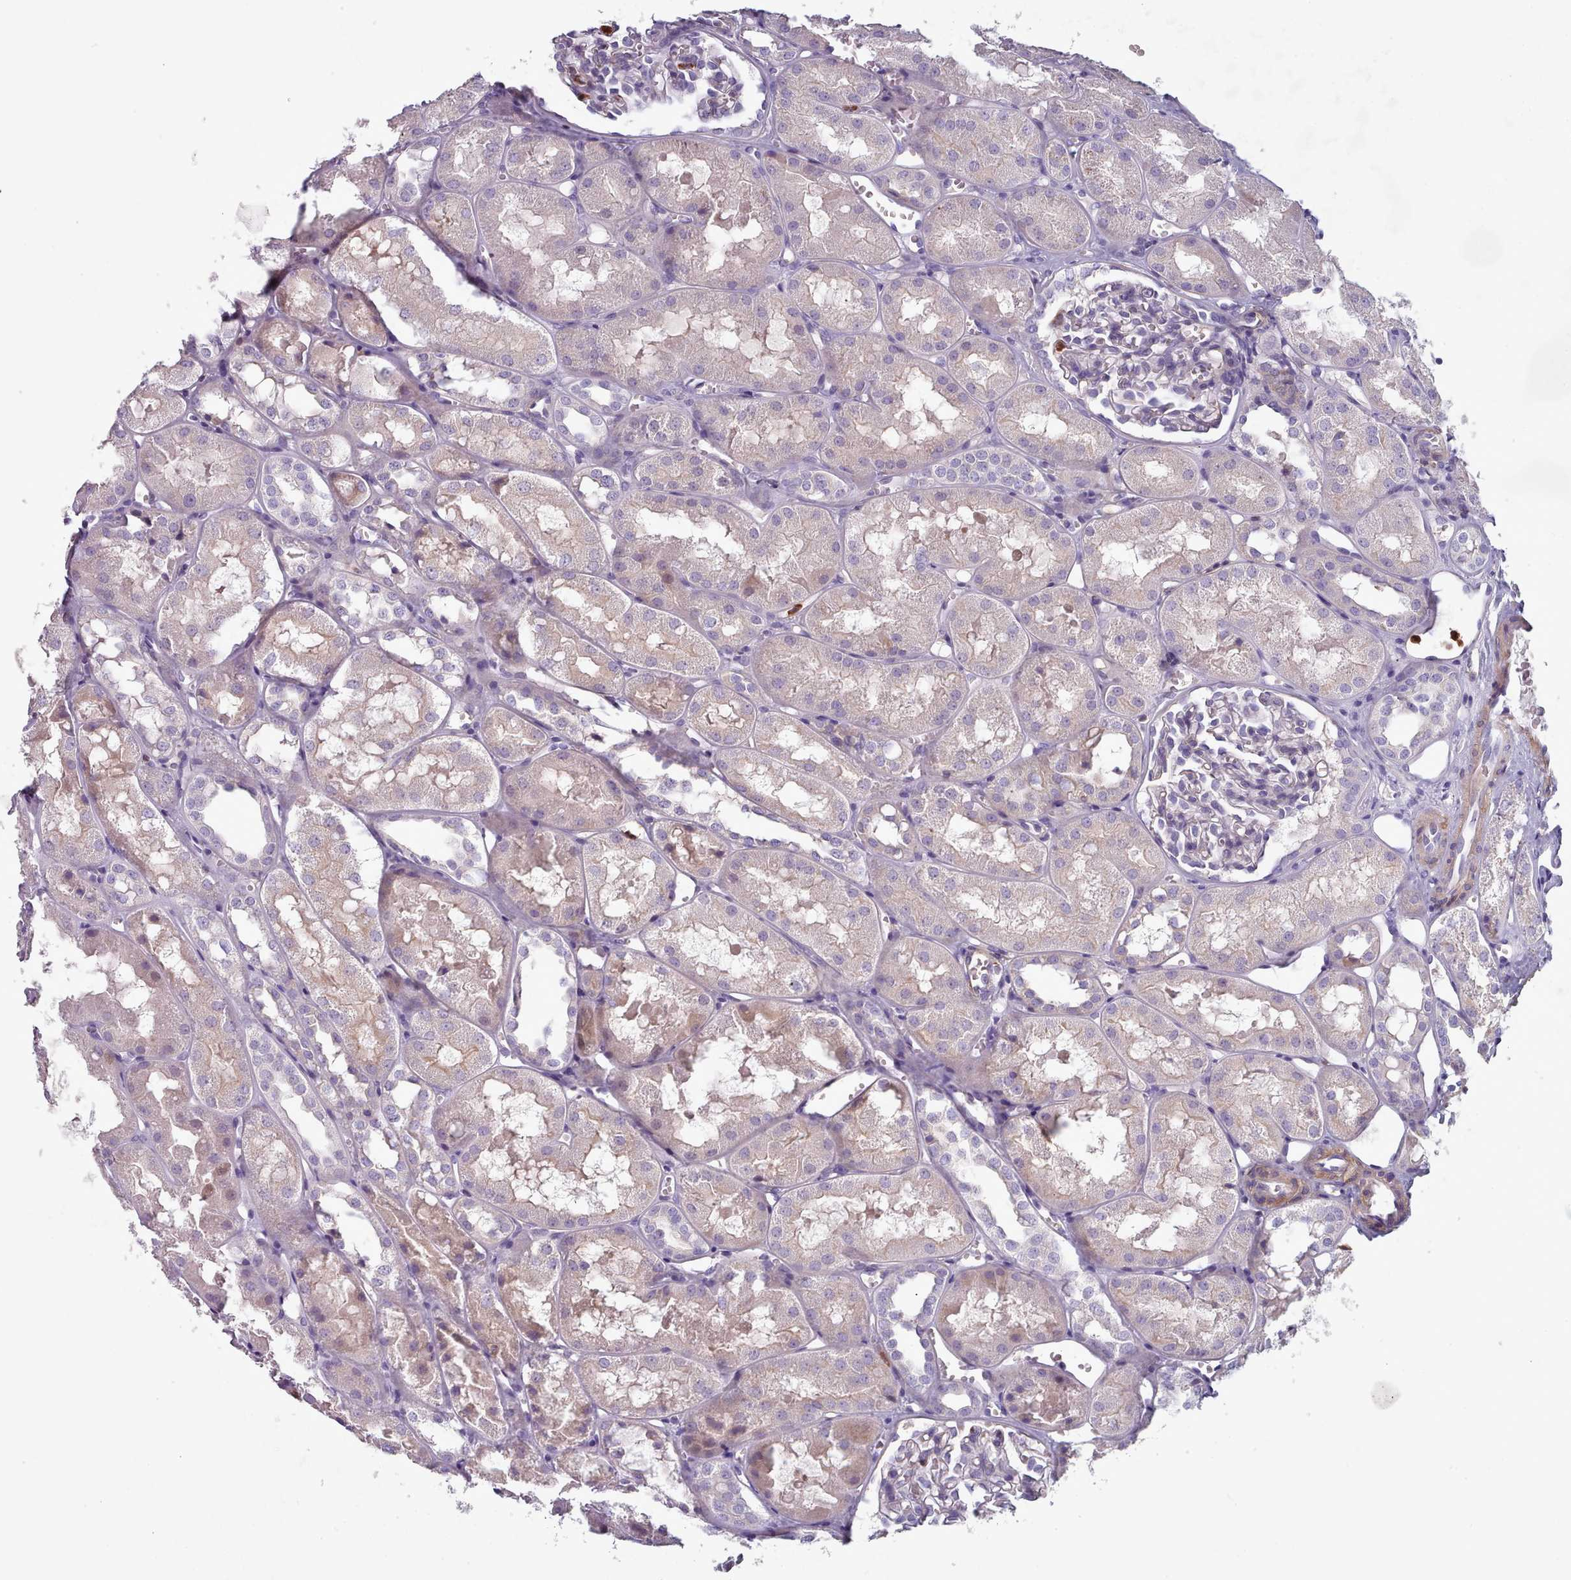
{"staining": {"intensity": "moderate", "quantity": "<25%", "location": "cytoplasmic/membranous"}, "tissue": "kidney", "cell_type": "Cells in glomeruli", "image_type": "normal", "snomed": [{"axis": "morphology", "description": "Normal tissue, NOS"}, {"axis": "topography", "description": "Kidney"}], "caption": "Brown immunohistochemical staining in normal human kidney reveals moderate cytoplasmic/membranous expression in approximately <25% of cells in glomeruli. (IHC, brightfield microscopy, high magnification).", "gene": "RAC1", "patient": {"sex": "male", "age": 16}}